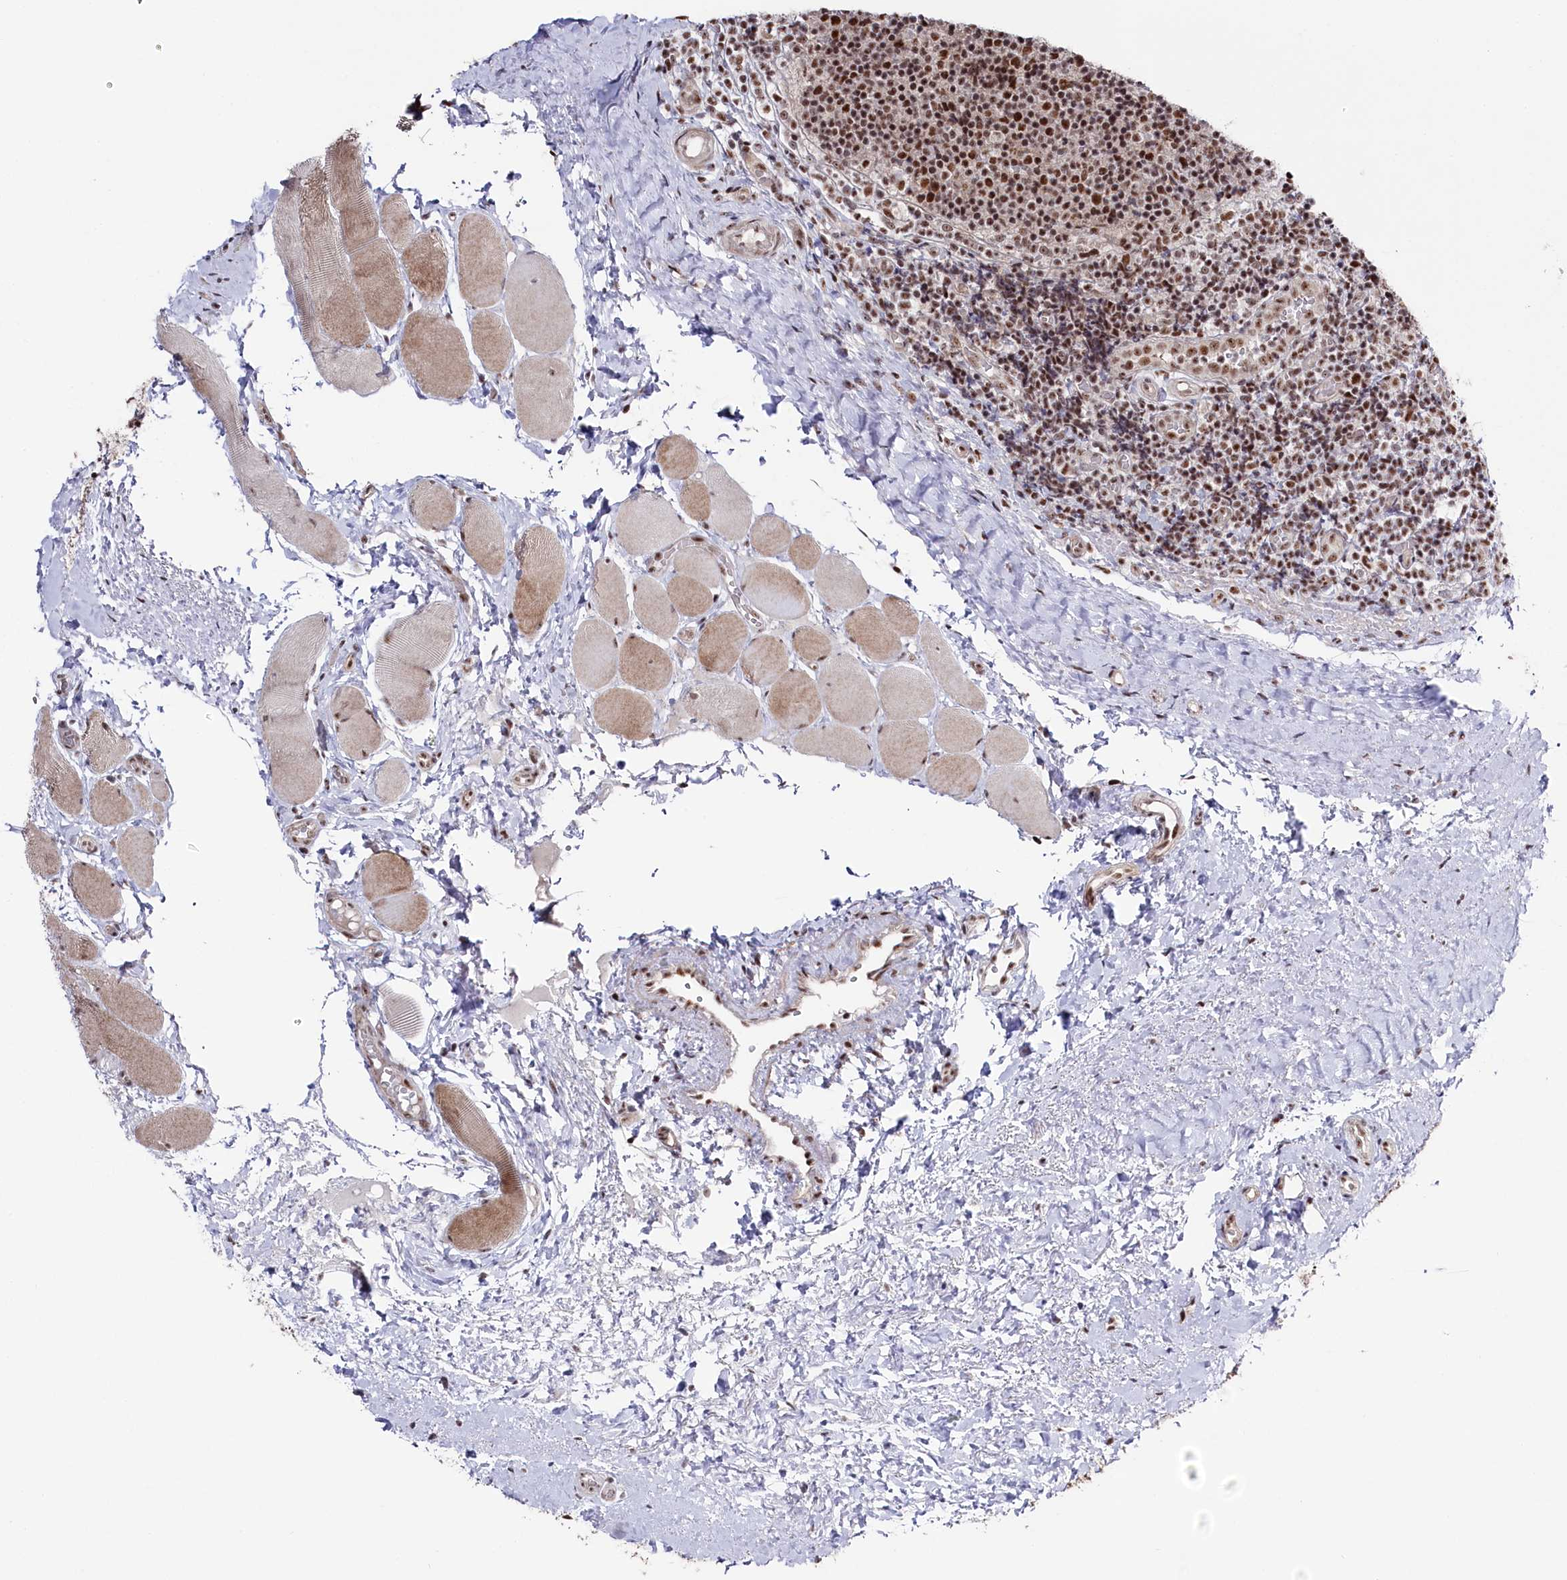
{"staining": {"intensity": "negative", "quantity": "none", "location": "none"}, "tissue": "tonsil", "cell_type": "Germinal center cells", "image_type": "normal", "snomed": [{"axis": "morphology", "description": "Normal tissue, NOS"}, {"axis": "topography", "description": "Tonsil"}], "caption": "High power microscopy image of an IHC photomicrograph of unremarkable tonsil, revealing no significant expression in germinal center cells. (IHC, brightfield microscopy, high magnification).", "gene": "POLR2H", "patient": {"sex": "female", "age": 19}}